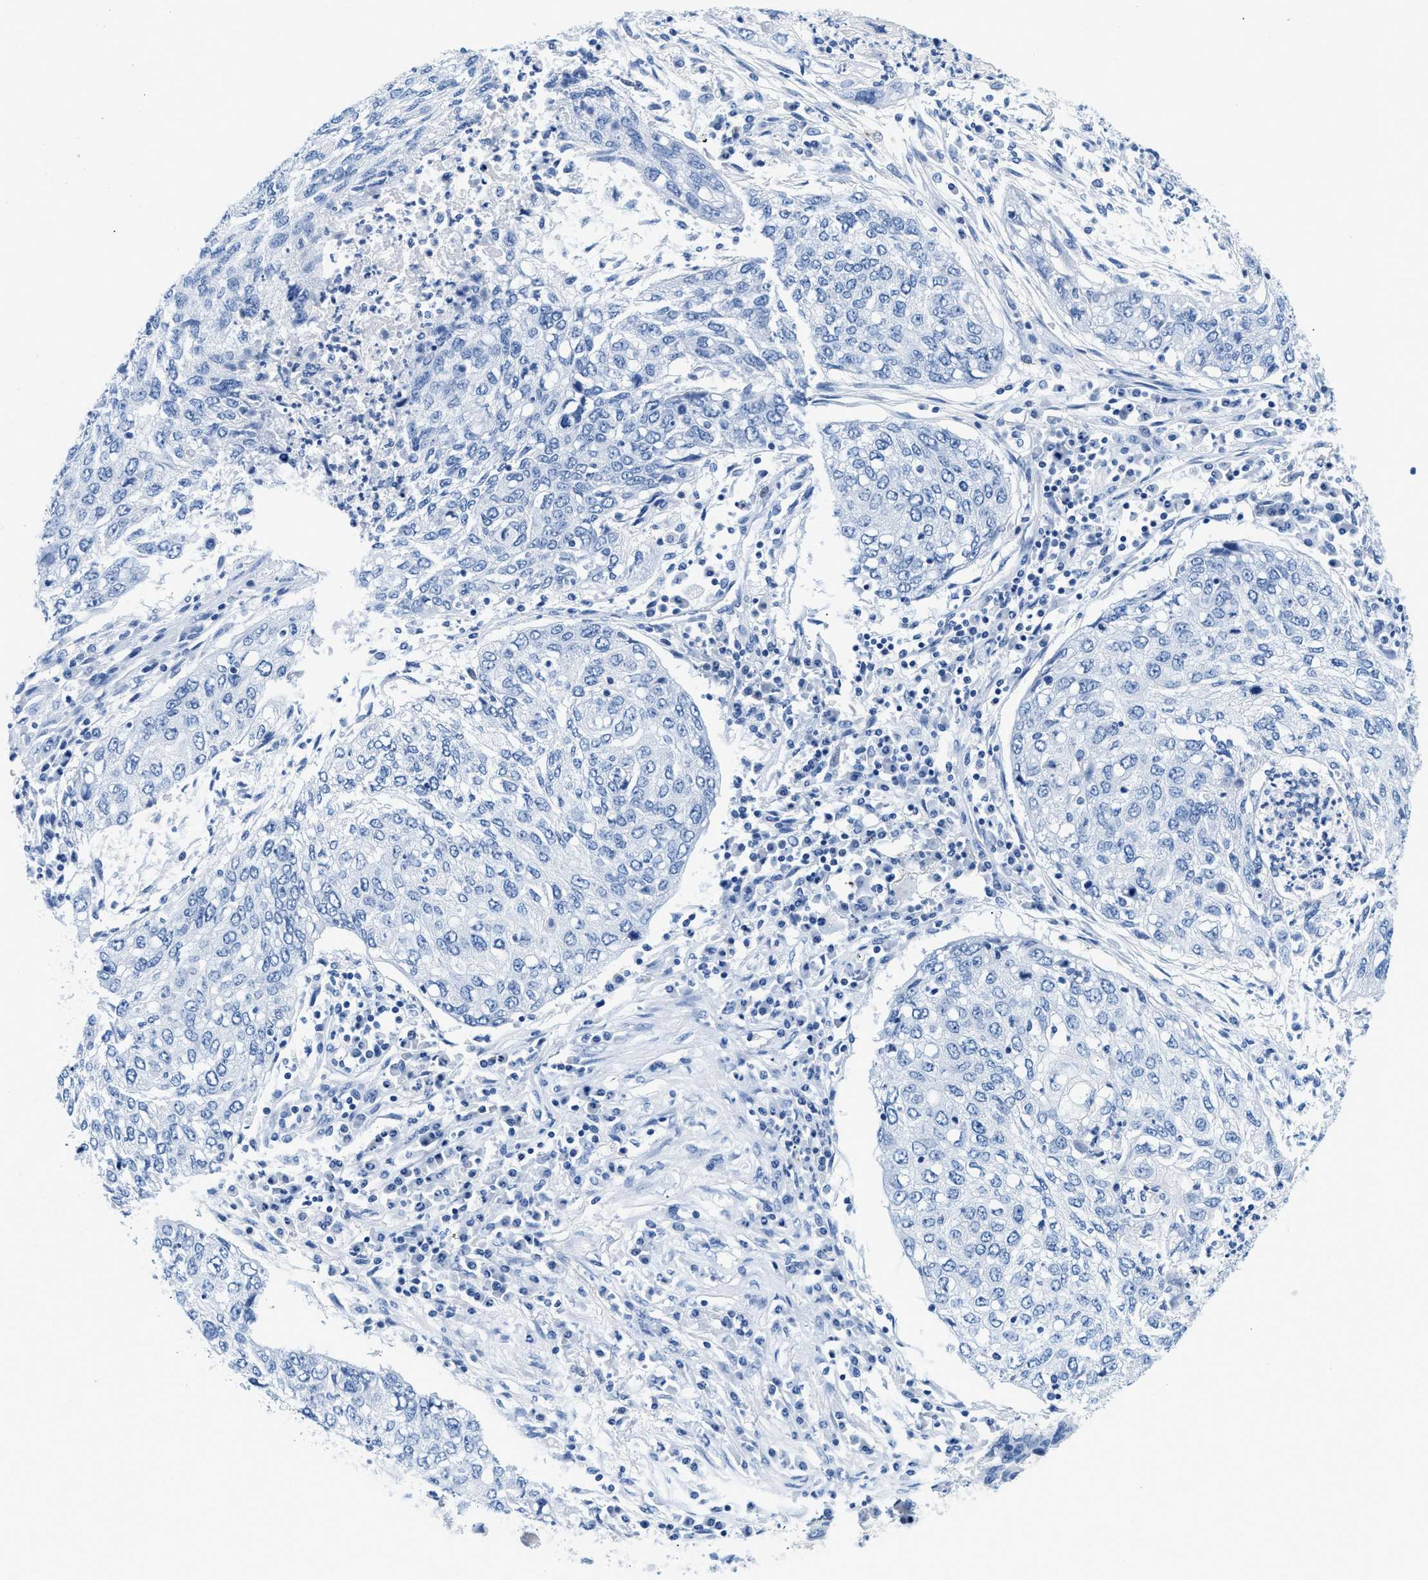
{"staining": {"intensity": "negative", "quantity": "none", "location": "none"}, "tissue": "lung cancer", "cell_type": "Tumor cells", "image_type": "cancer", "snomed": [{"axis": "morphology", "description": "Squamous cell carcinoma, NOS"}, {"axis": "topography", "description": "Lung"}], "caption": "Immunohistochemical staining of lung cancer reveals no significant expression in tumor cells.", "gene": "GSN", "patient": {"sex": "female", "age": 63}}